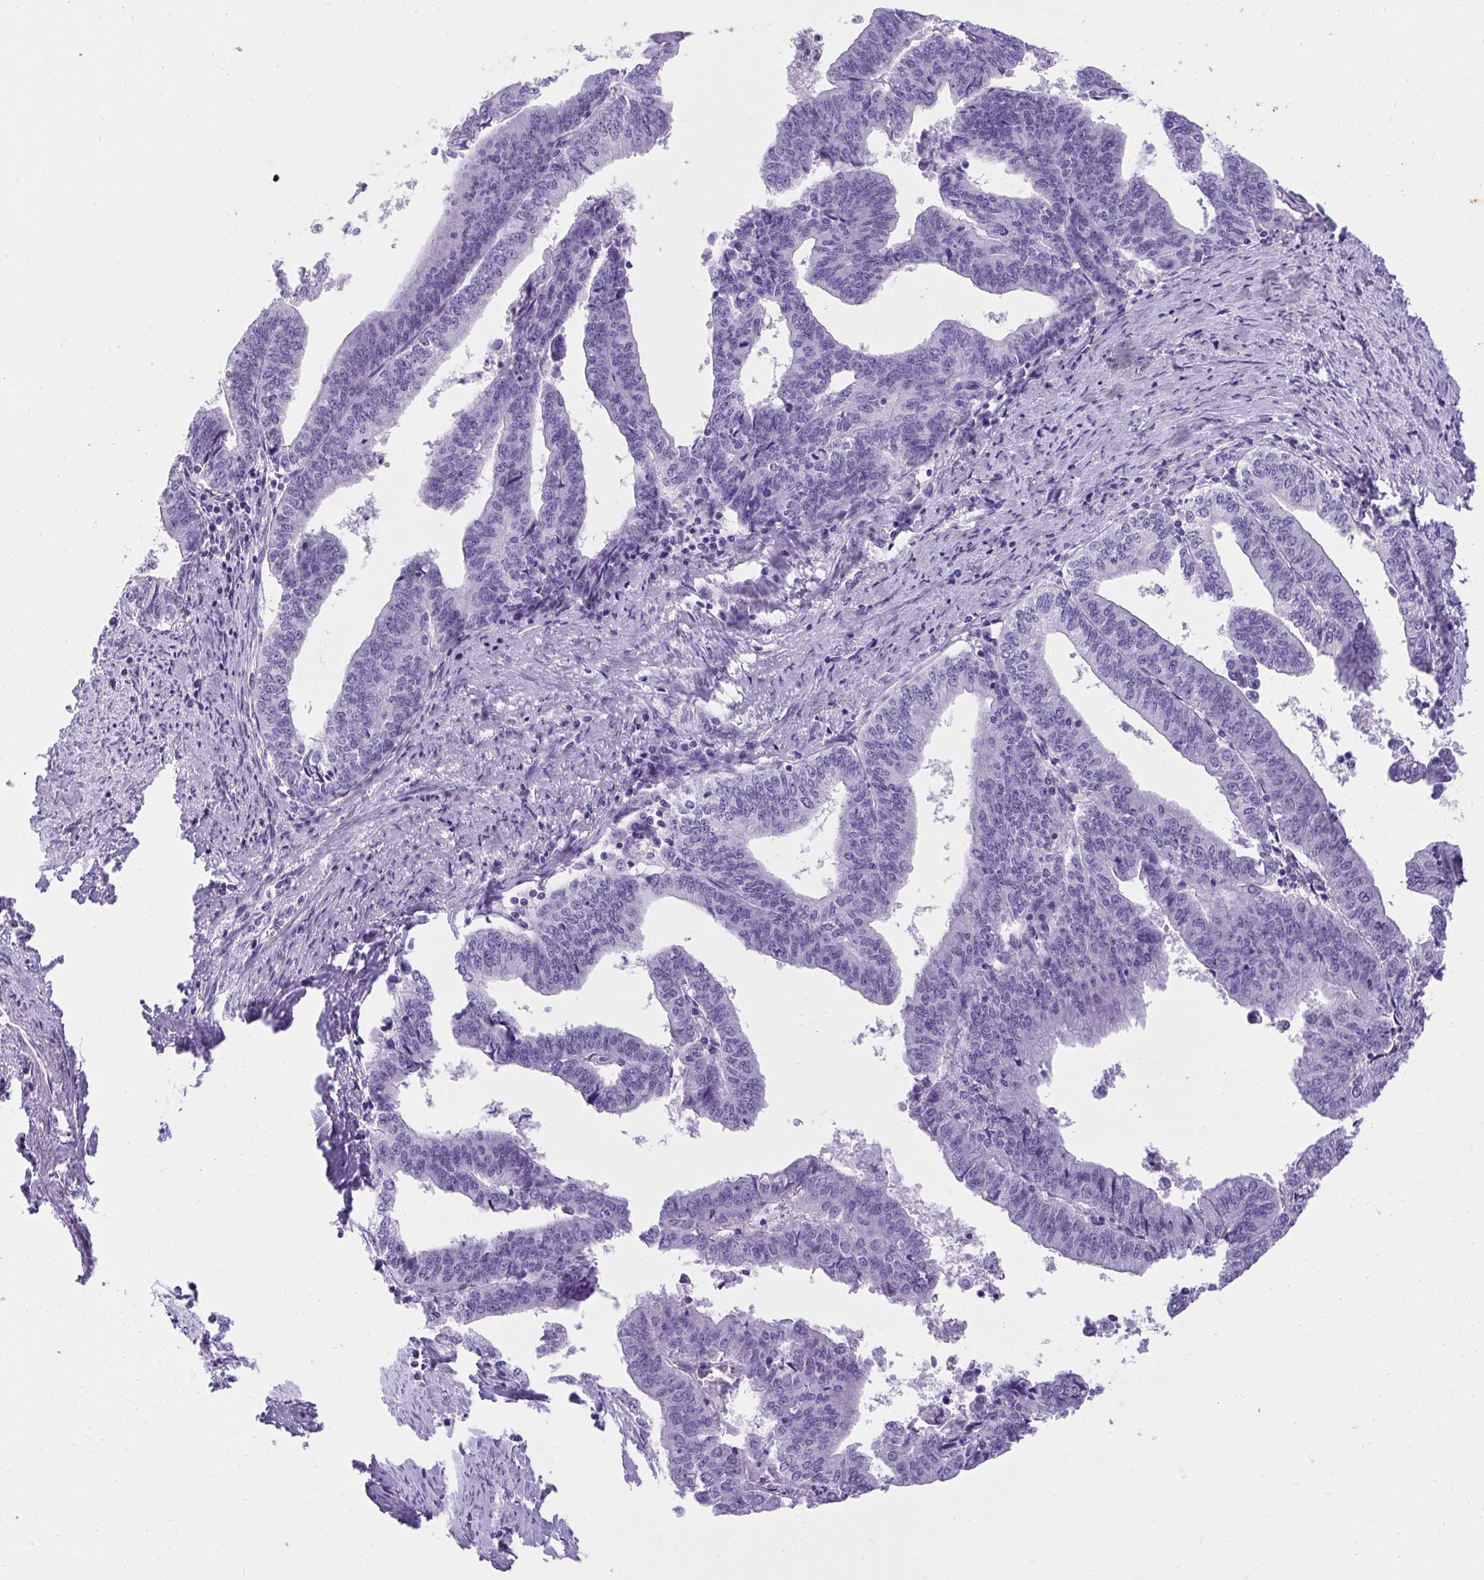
{"staining": {"intensity": "negative", "quantity": "none", "location": "none"}, "tissue": "endometrial cancer", "cell_type": "Tumor cells", "image_type": "cancer", "snomed": [{"axis": "morphology", "description": "Adenocarcinoma, NOS"}, {"axis": "topography", "description": "Endometrium"}], "caption": "Histopathology image shows no protein staining in tumor cells of endometrial cancer tissue.", "gene": "KLK1", "patient": {"sex": "female", "age": 65}}